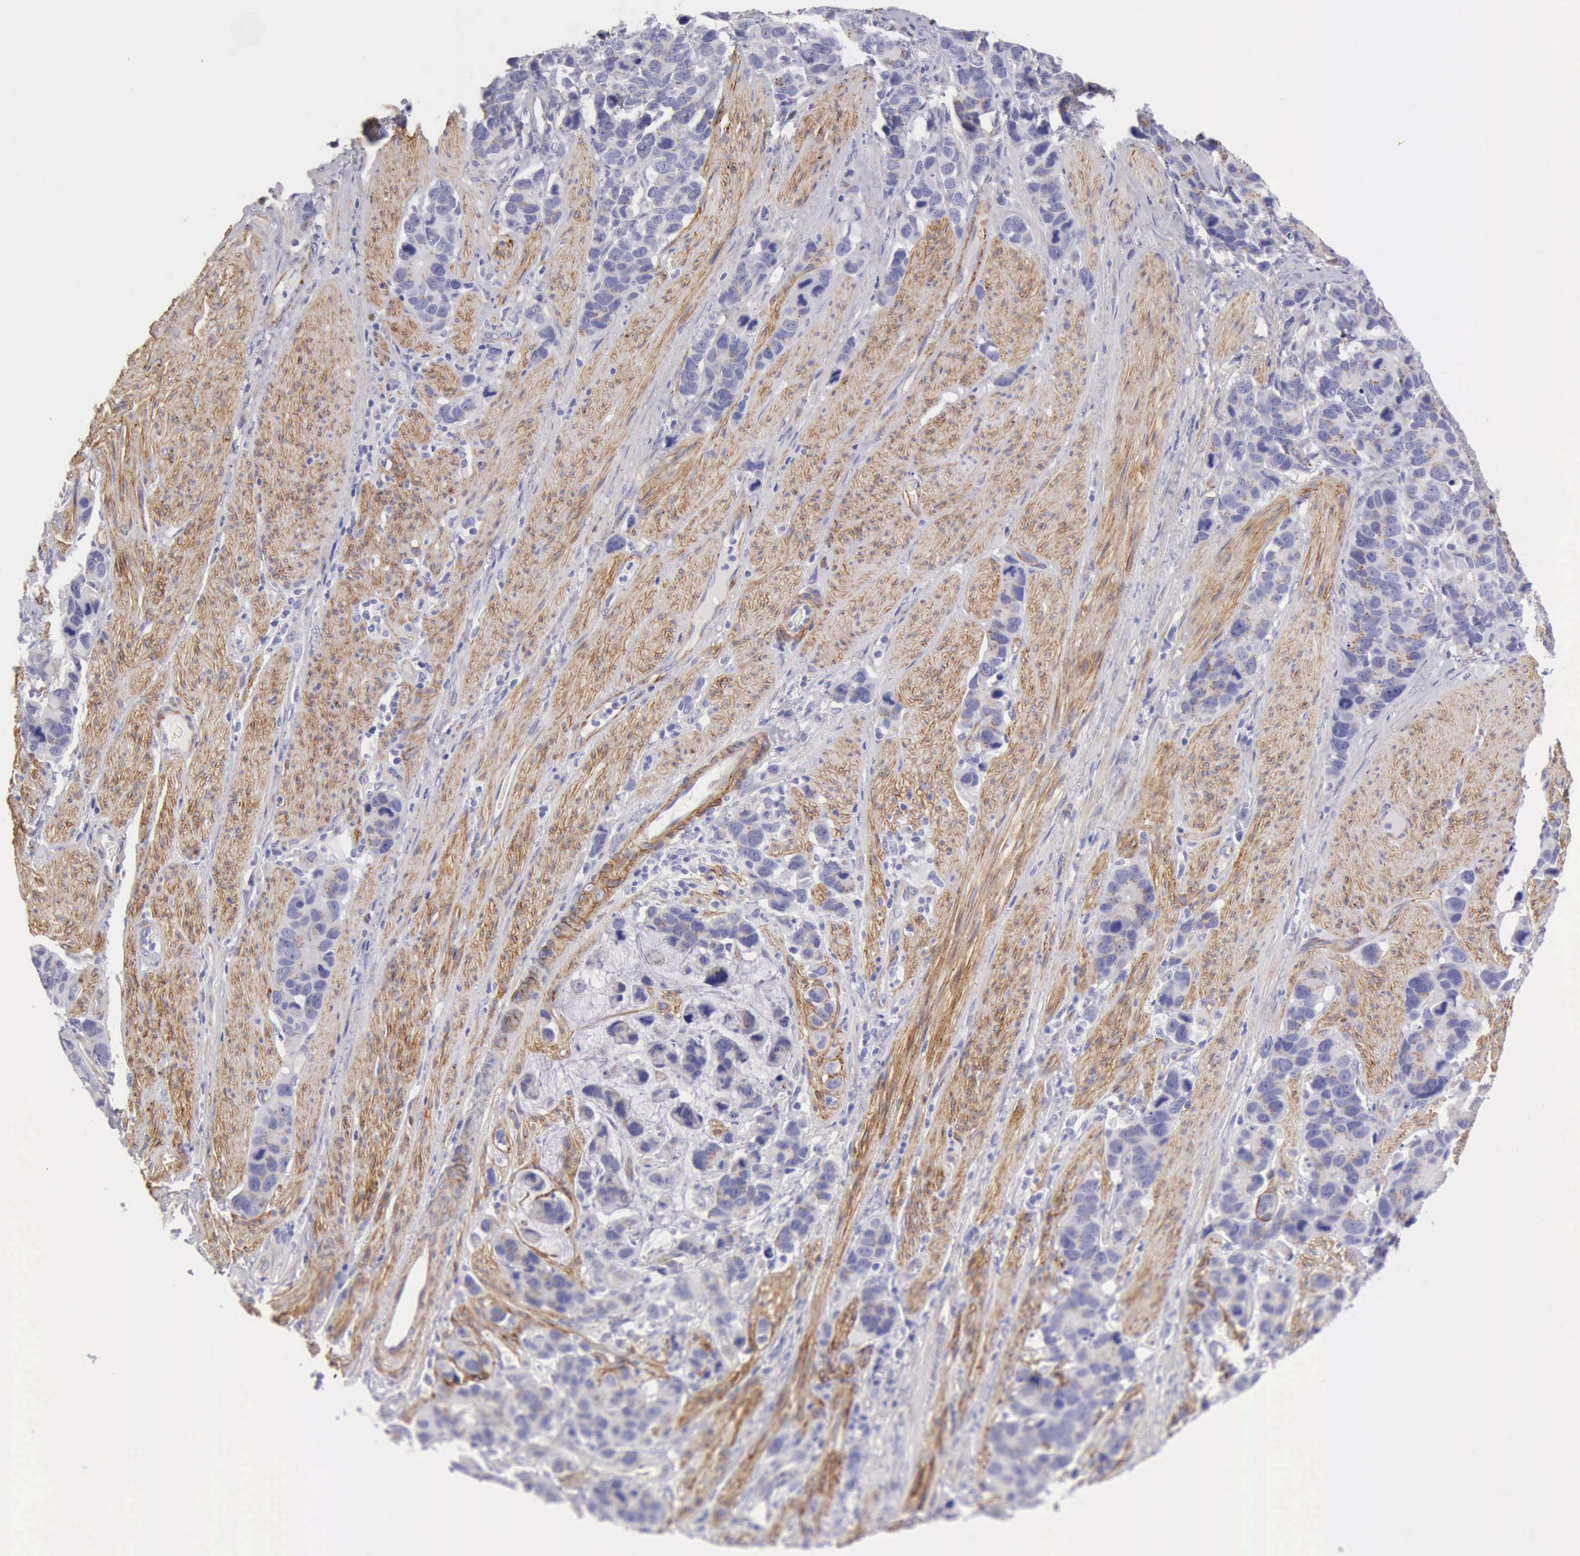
{"staining": {"intensity": "negative", "quantity": "none", "location": "none"}, "tissue": "stomach cancer", "cell_type": "Tumor cells", "image_type": "cancer", "snomed": [{"axis": "morphology", "description": "Adenocarcinoma, NOS"}, {"axis": "topography", "description": "Stomach, upper"}], "caption": "The image reveals no staining of tumor cells in stomach cancer (adenocarcinoma).", "gene": "AOC3", "patient": {"sex": "male", "age": 71}}